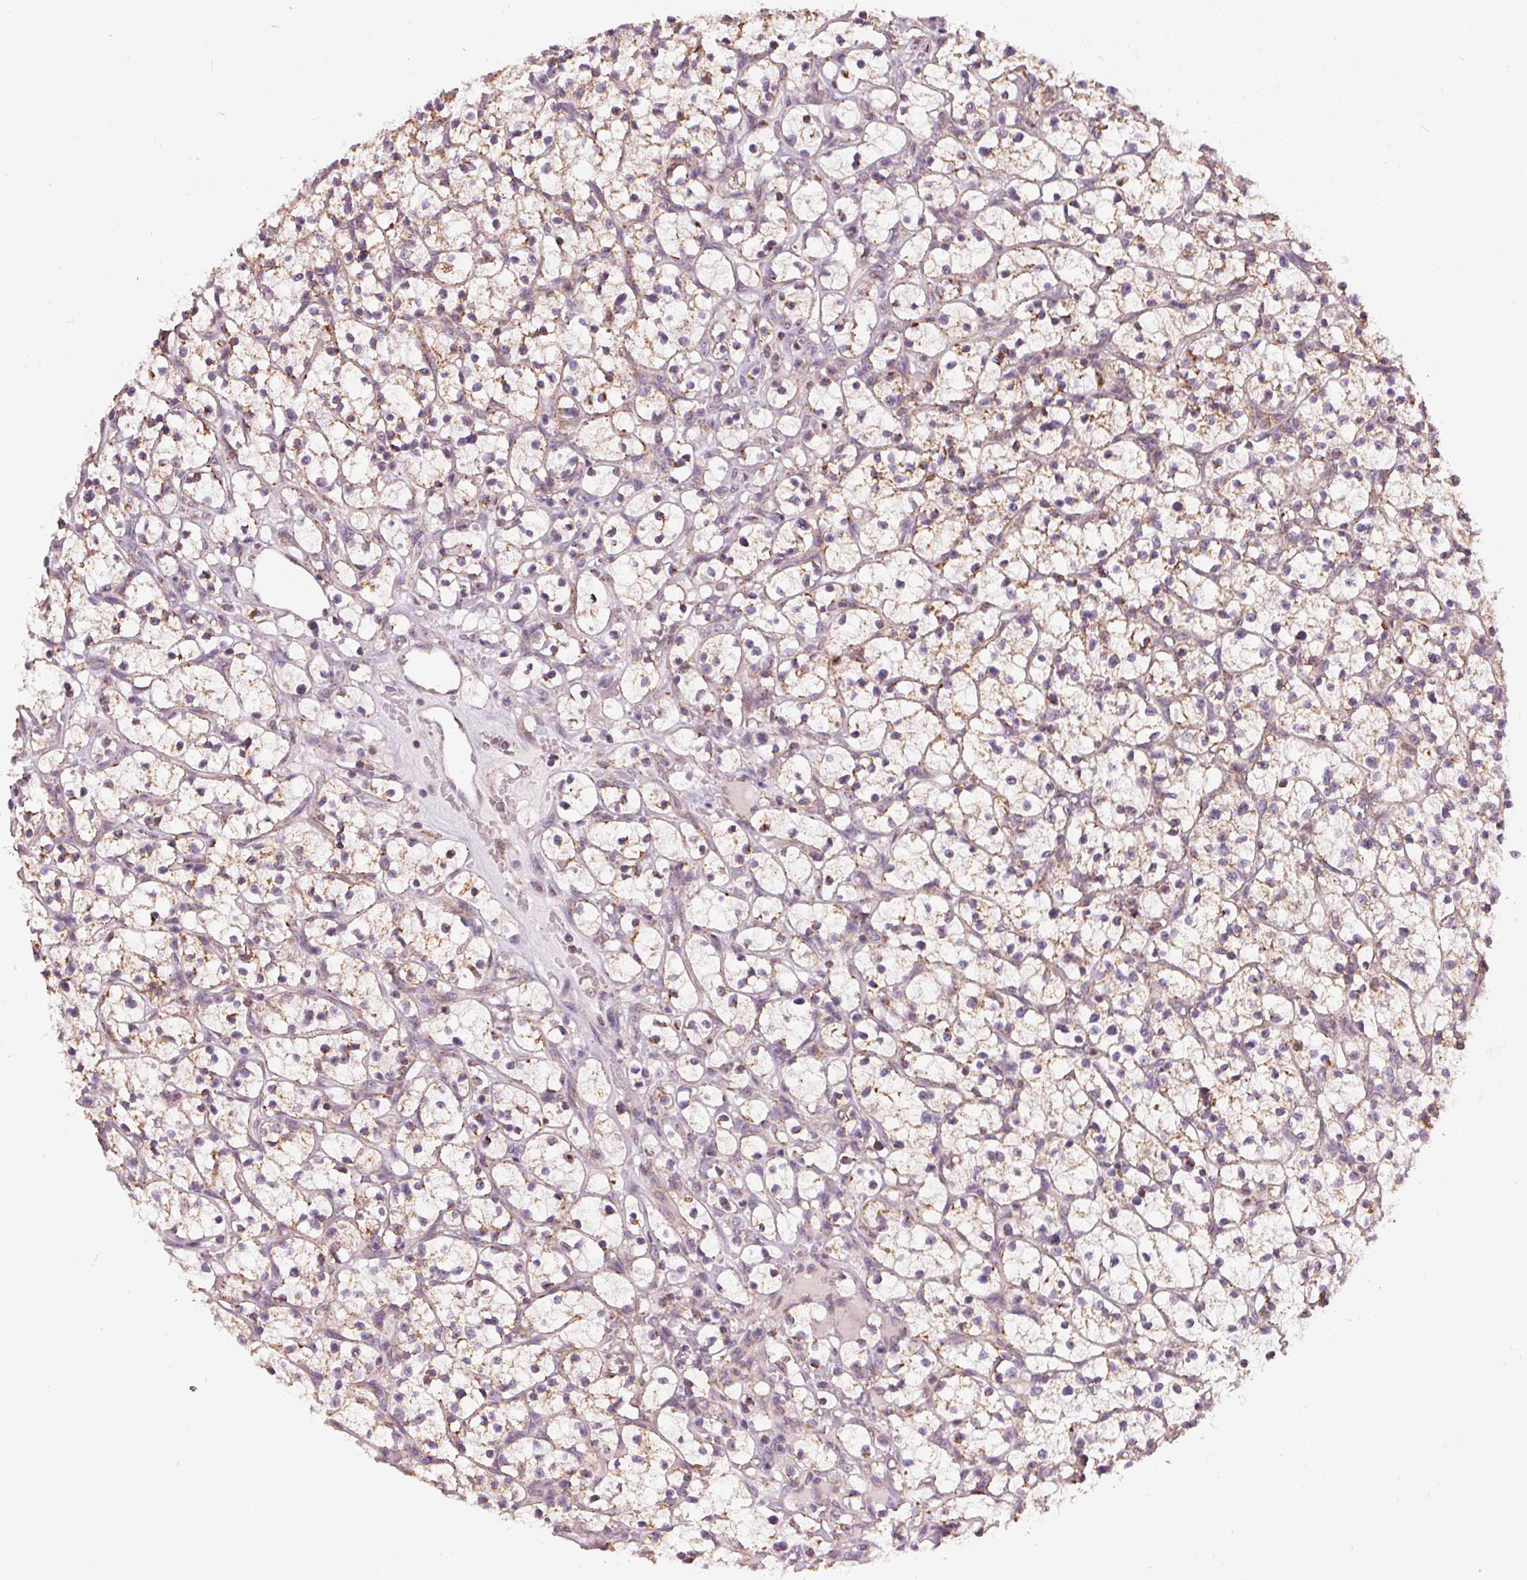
{"staining": {"intensity": "weak", "quantity": ">75%", "location": "cytoplasmic/membranous"}, "tissue": "renal cancer", "cell_type": "Tumor cells", "image_type": "cancer", "snomed": [{"axis": "morphology", "description": "Adenocarcinoma, NOS"}, {"axis": "topography", "description": "Kidney"}], "caption": "Immunohistochemistry (DAB) staining of renal cancer (adenocarcinoma) displays weak cytoplasmic/membranous protein staining in about >75% of tumor cells.", "gene": "COQ7", "patient": {"sex": "female", "age": 64}}